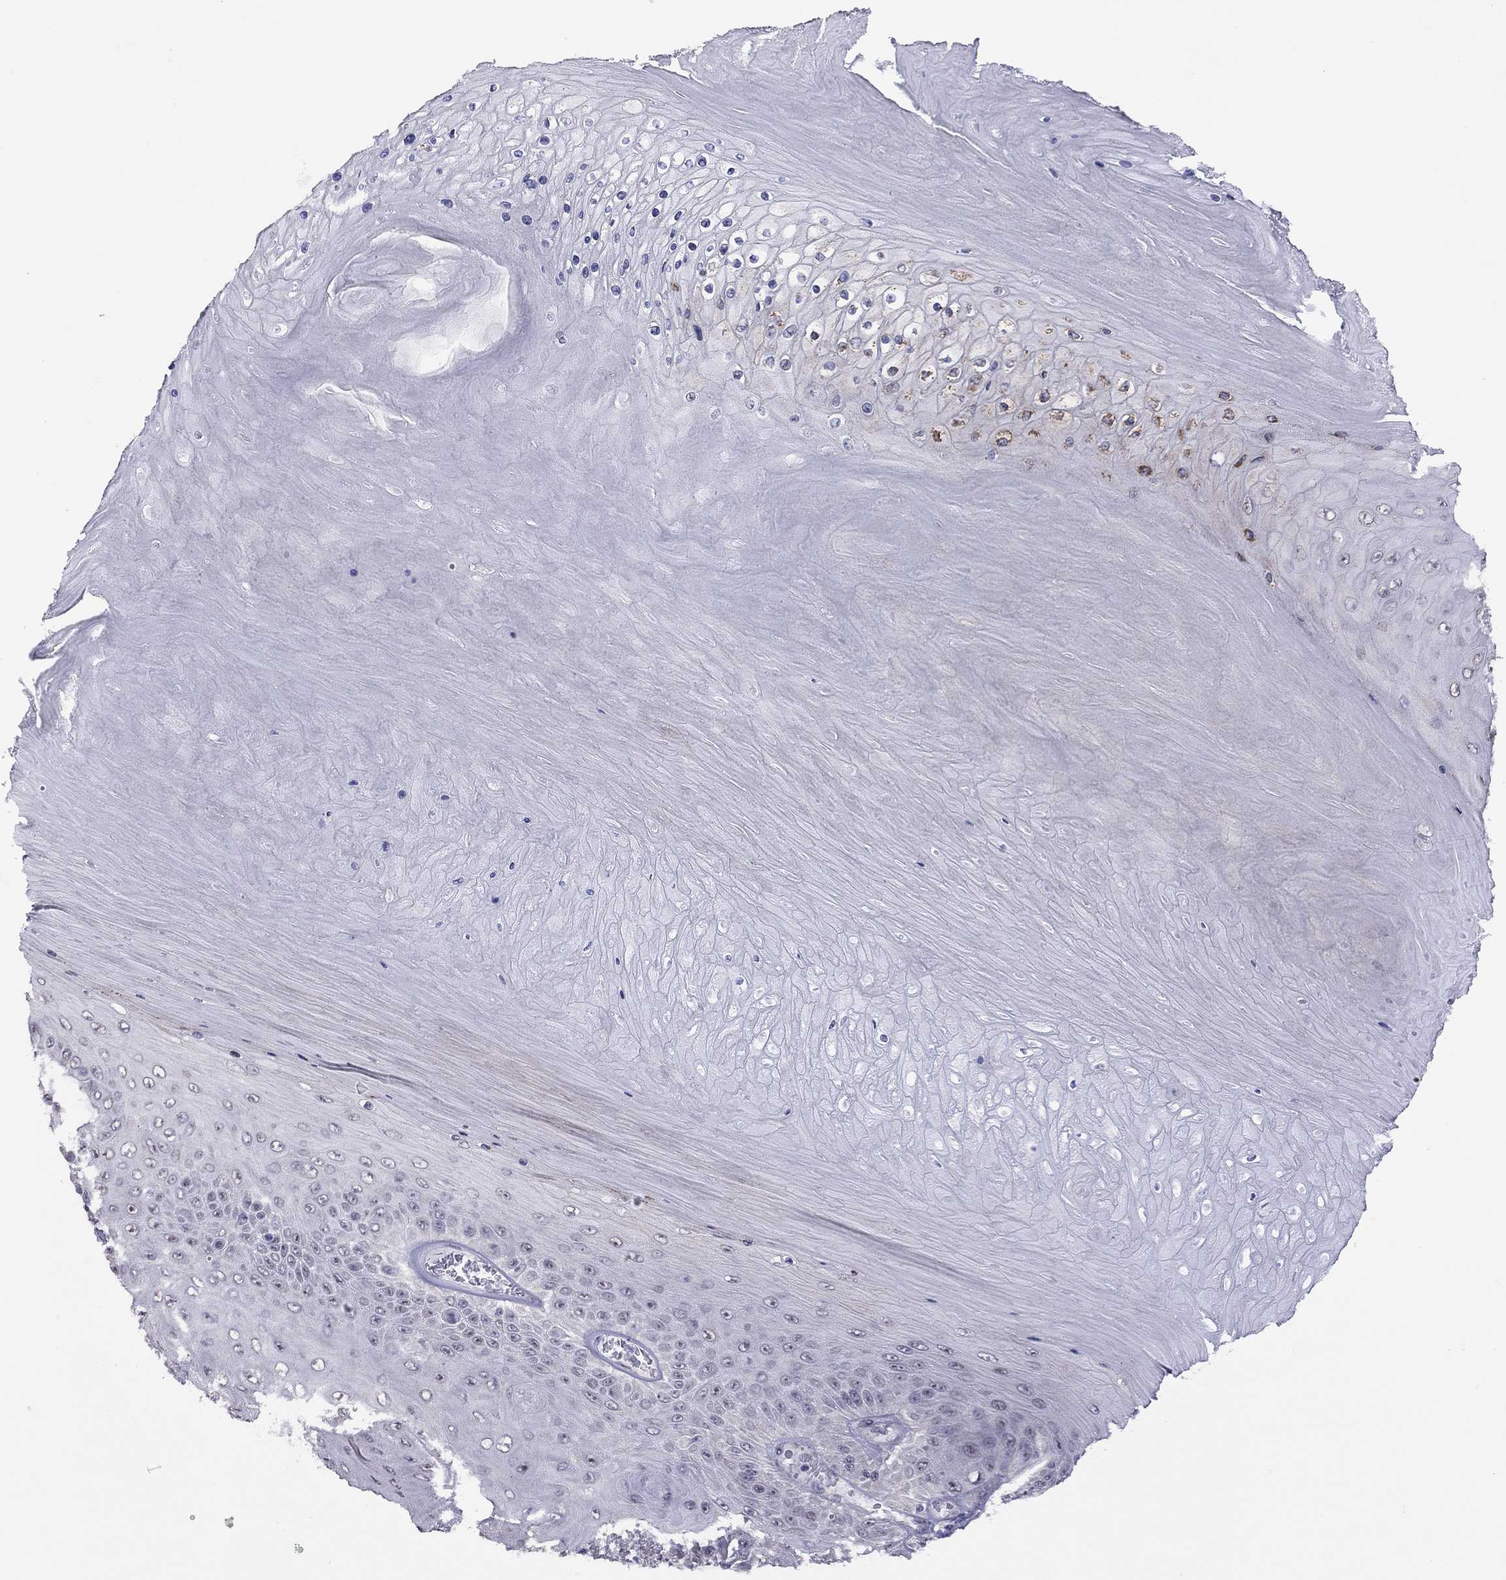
{"staining": {"intensity": "negative", "quantity": "none", "location": "none"}, "tissue": "skin cancer", "cell_type": "Tumor cells", "image_type": "cancer", "snomed": [{"axis": "morphology", "description": "Squamous cell carcinoma, NOS"}, {"axis": "topography", "description": "Skin"}], "caption": "This photomicrograph is of skin cancer (squamous cell carcinoma) stained with immunohistochemistry to label a protein in brown with the nuclei are counter-stained blue. There is no expression in tumor cells.", "gene": "HES5", "patient": {"sex": "male", "age": 62}}